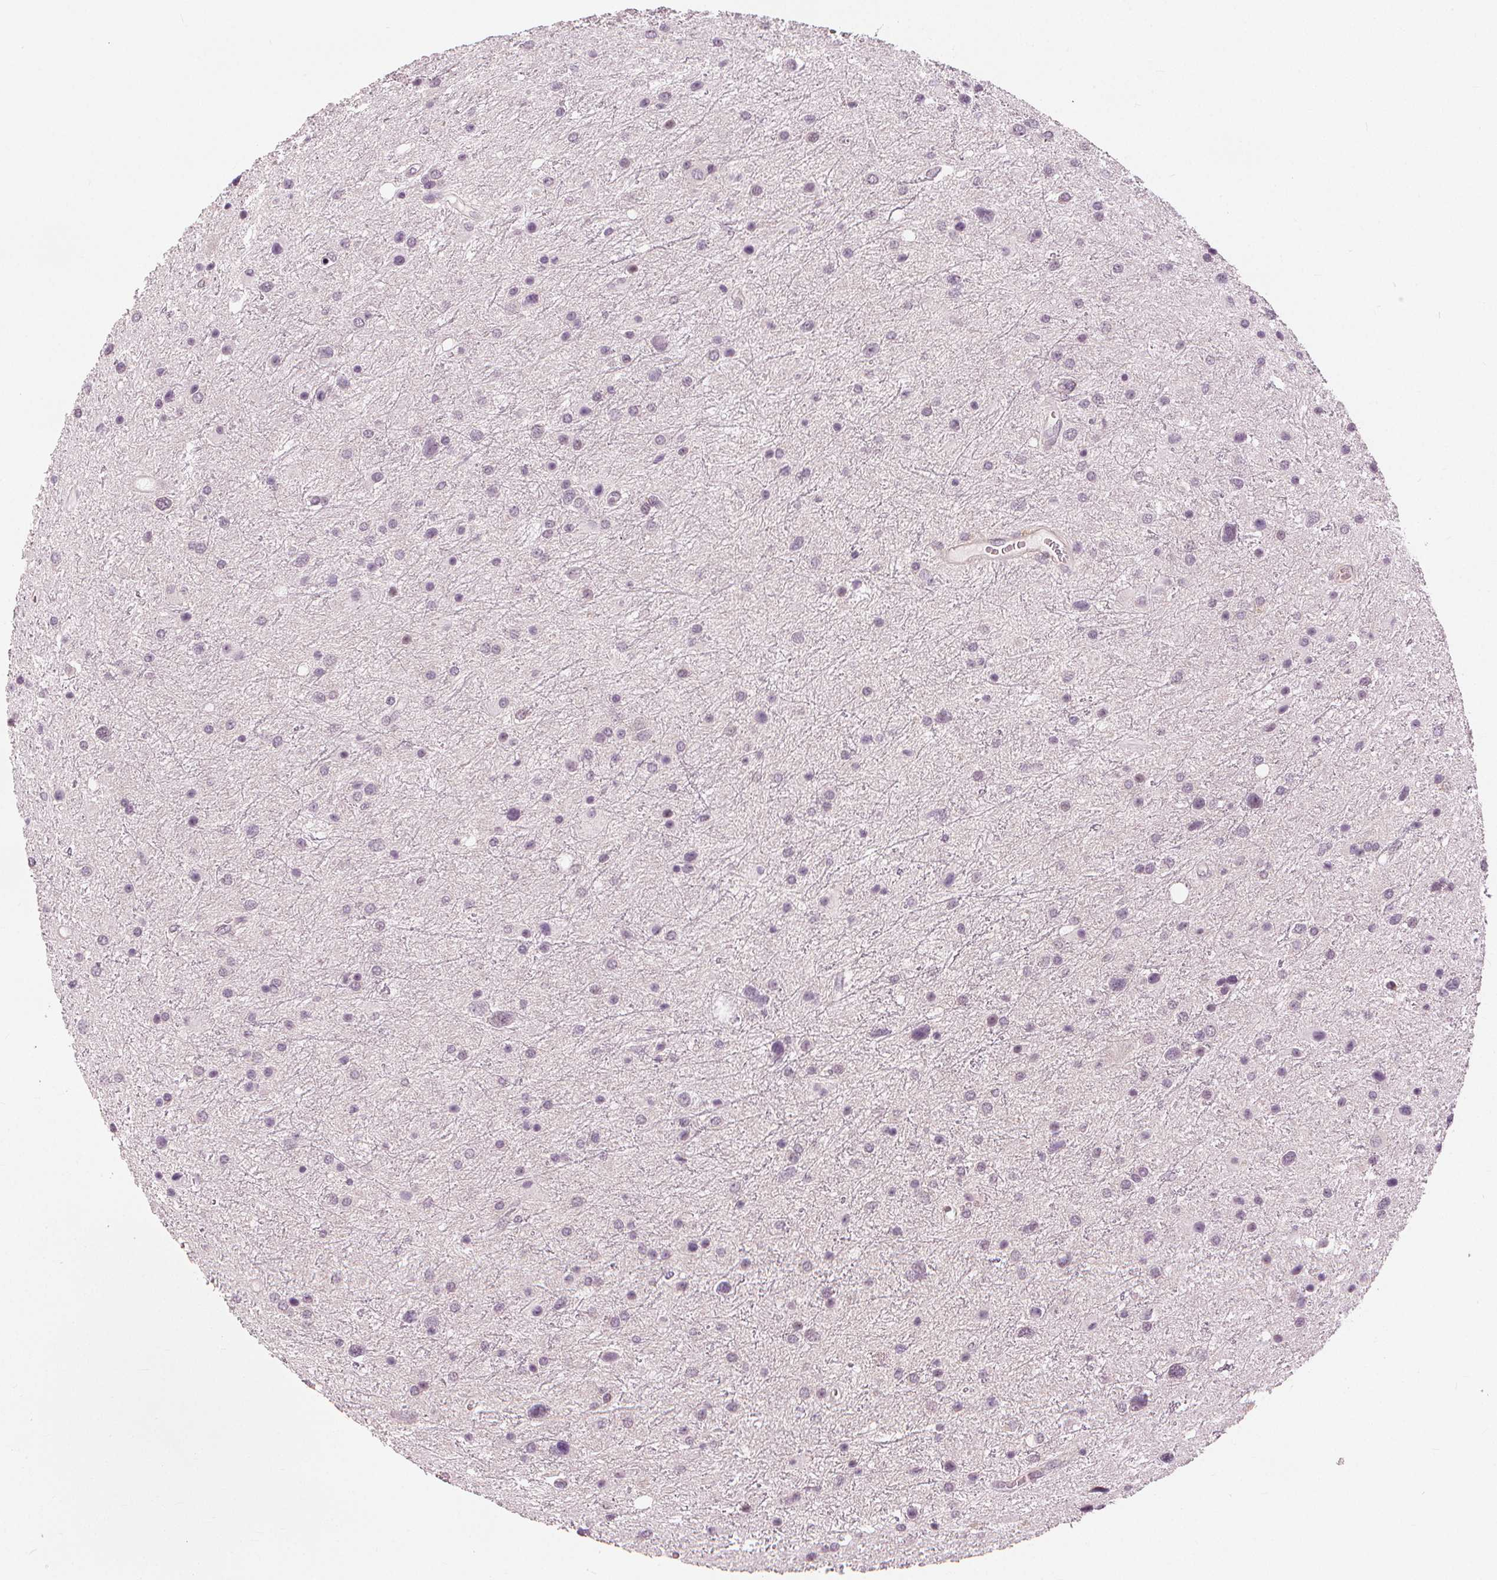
{"staining": {"intensity": "negative", "quantity": "none", "location": "none"}, "tissue": "glioma", "cell_type": "Tumor cells", "image_type": "cancer", "snomed": [{"axis": "morphology", "description": "Glioma, malignant, Low grade"}, {"axis": "topography", "description": "Brain"}], "caption": "High magnification brightfield microscopy of malignant glioma (low-grade) stained with DAB (brown) and counterstained with hematoxylin (blue): tumor cells show no significant positivity.", "gene": "SLC34A1", "patient": {"sex": "female", "age": 32}}